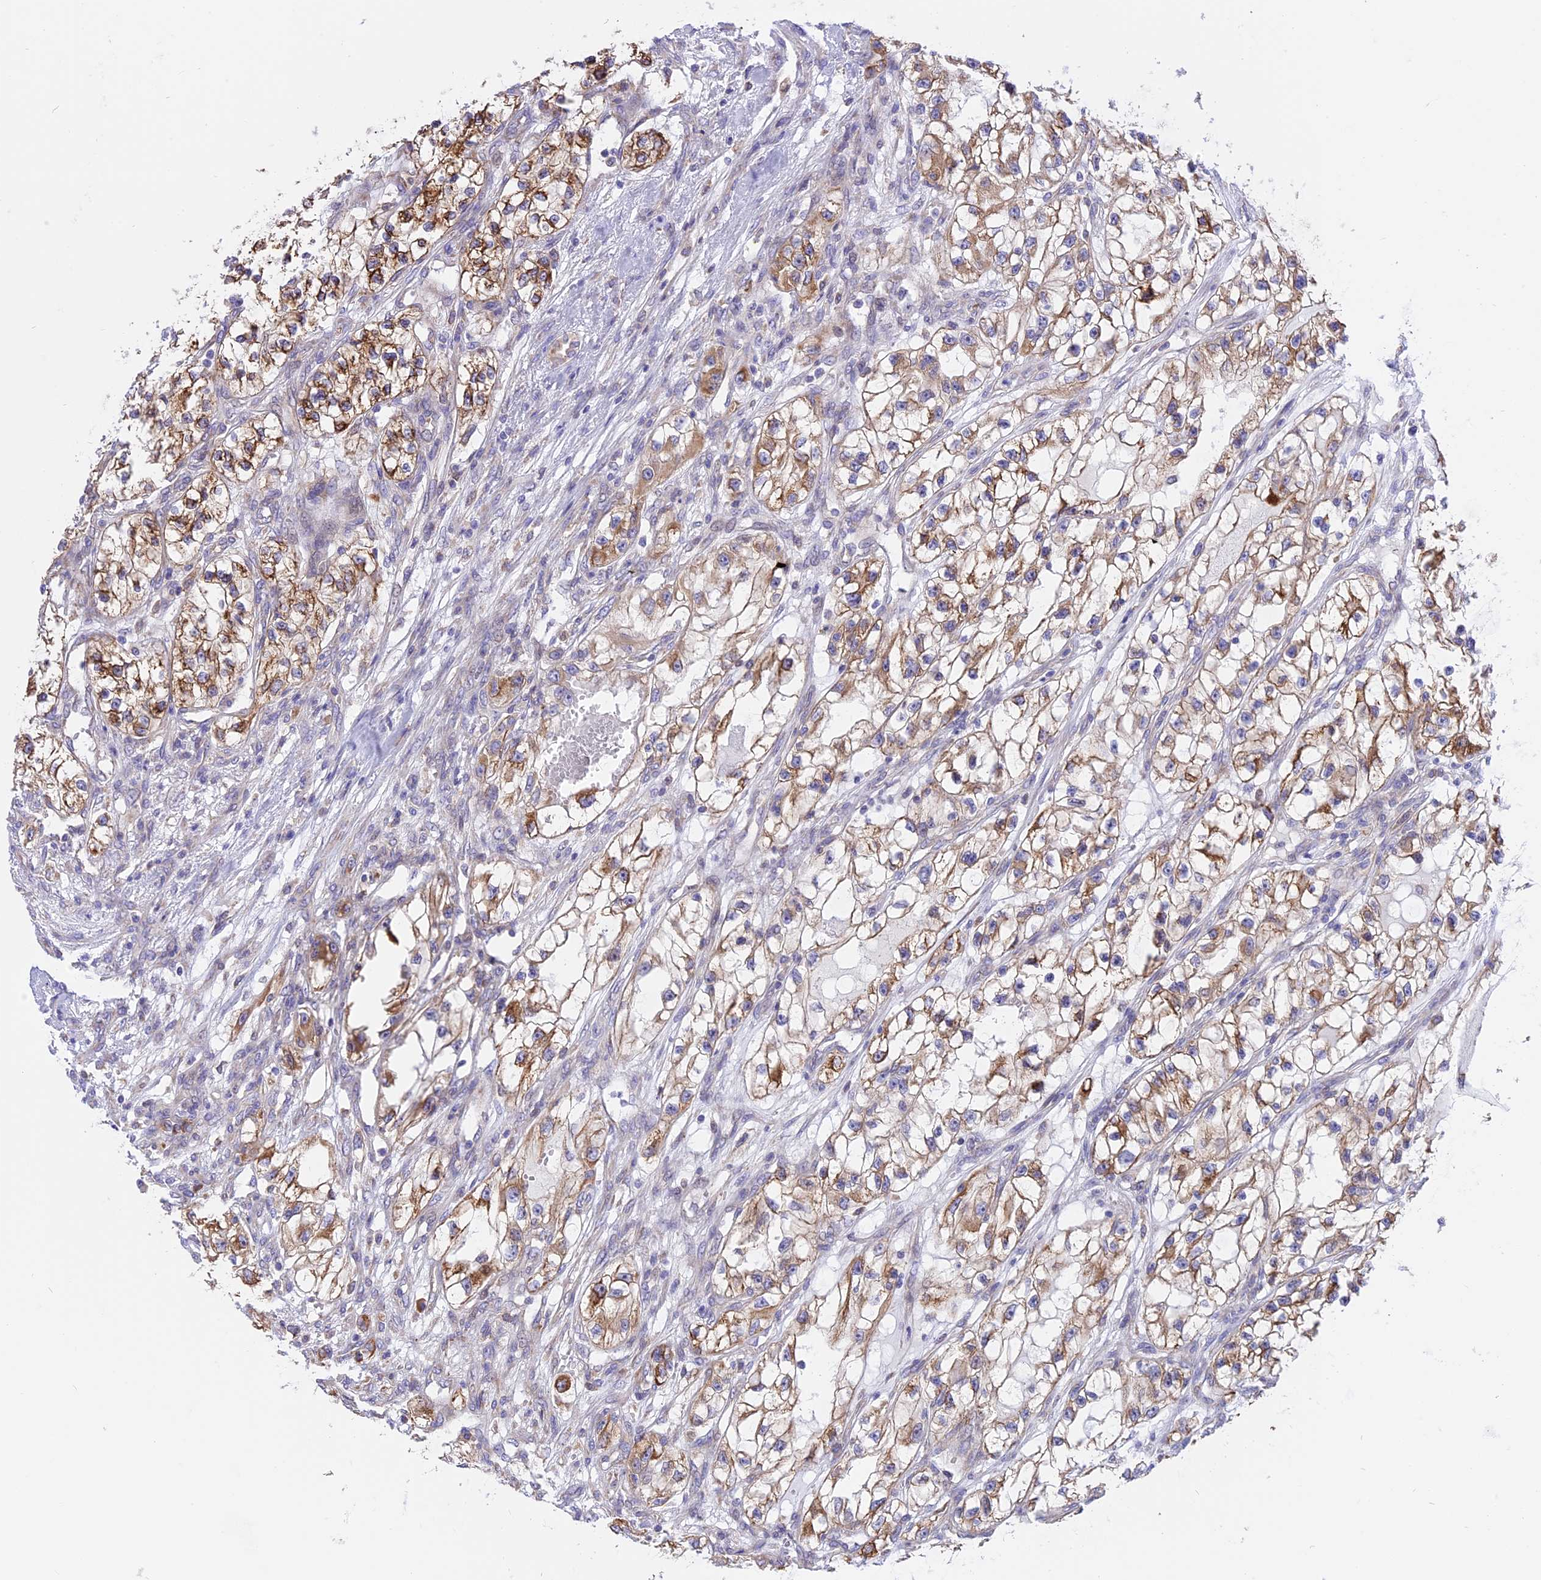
{"staining": {"intensity": "strong", "quantity": ">75%", "location": "cytoplasmic/membranous"}, "tissue": "renal cancer", "cell_type": "Tumor cells", "image_type": "cancer", "snomed": [{"axis": "morphology", "description": "Adenocarcinoma, NOS"}, {"axis": "topography", "description": "Kidney"}], "caption": "Renal cancer (adenocarcinoma) tissue exhibits strong cytoplasmic/membranous staining in about >75% of tumor cells, visualized by immunohistochemistry. (DAB IHC, brown staining for protein, blue staining for nuclei).", "gene": "ARMCX6", "patient": {"sex": "female", "age": 57}}